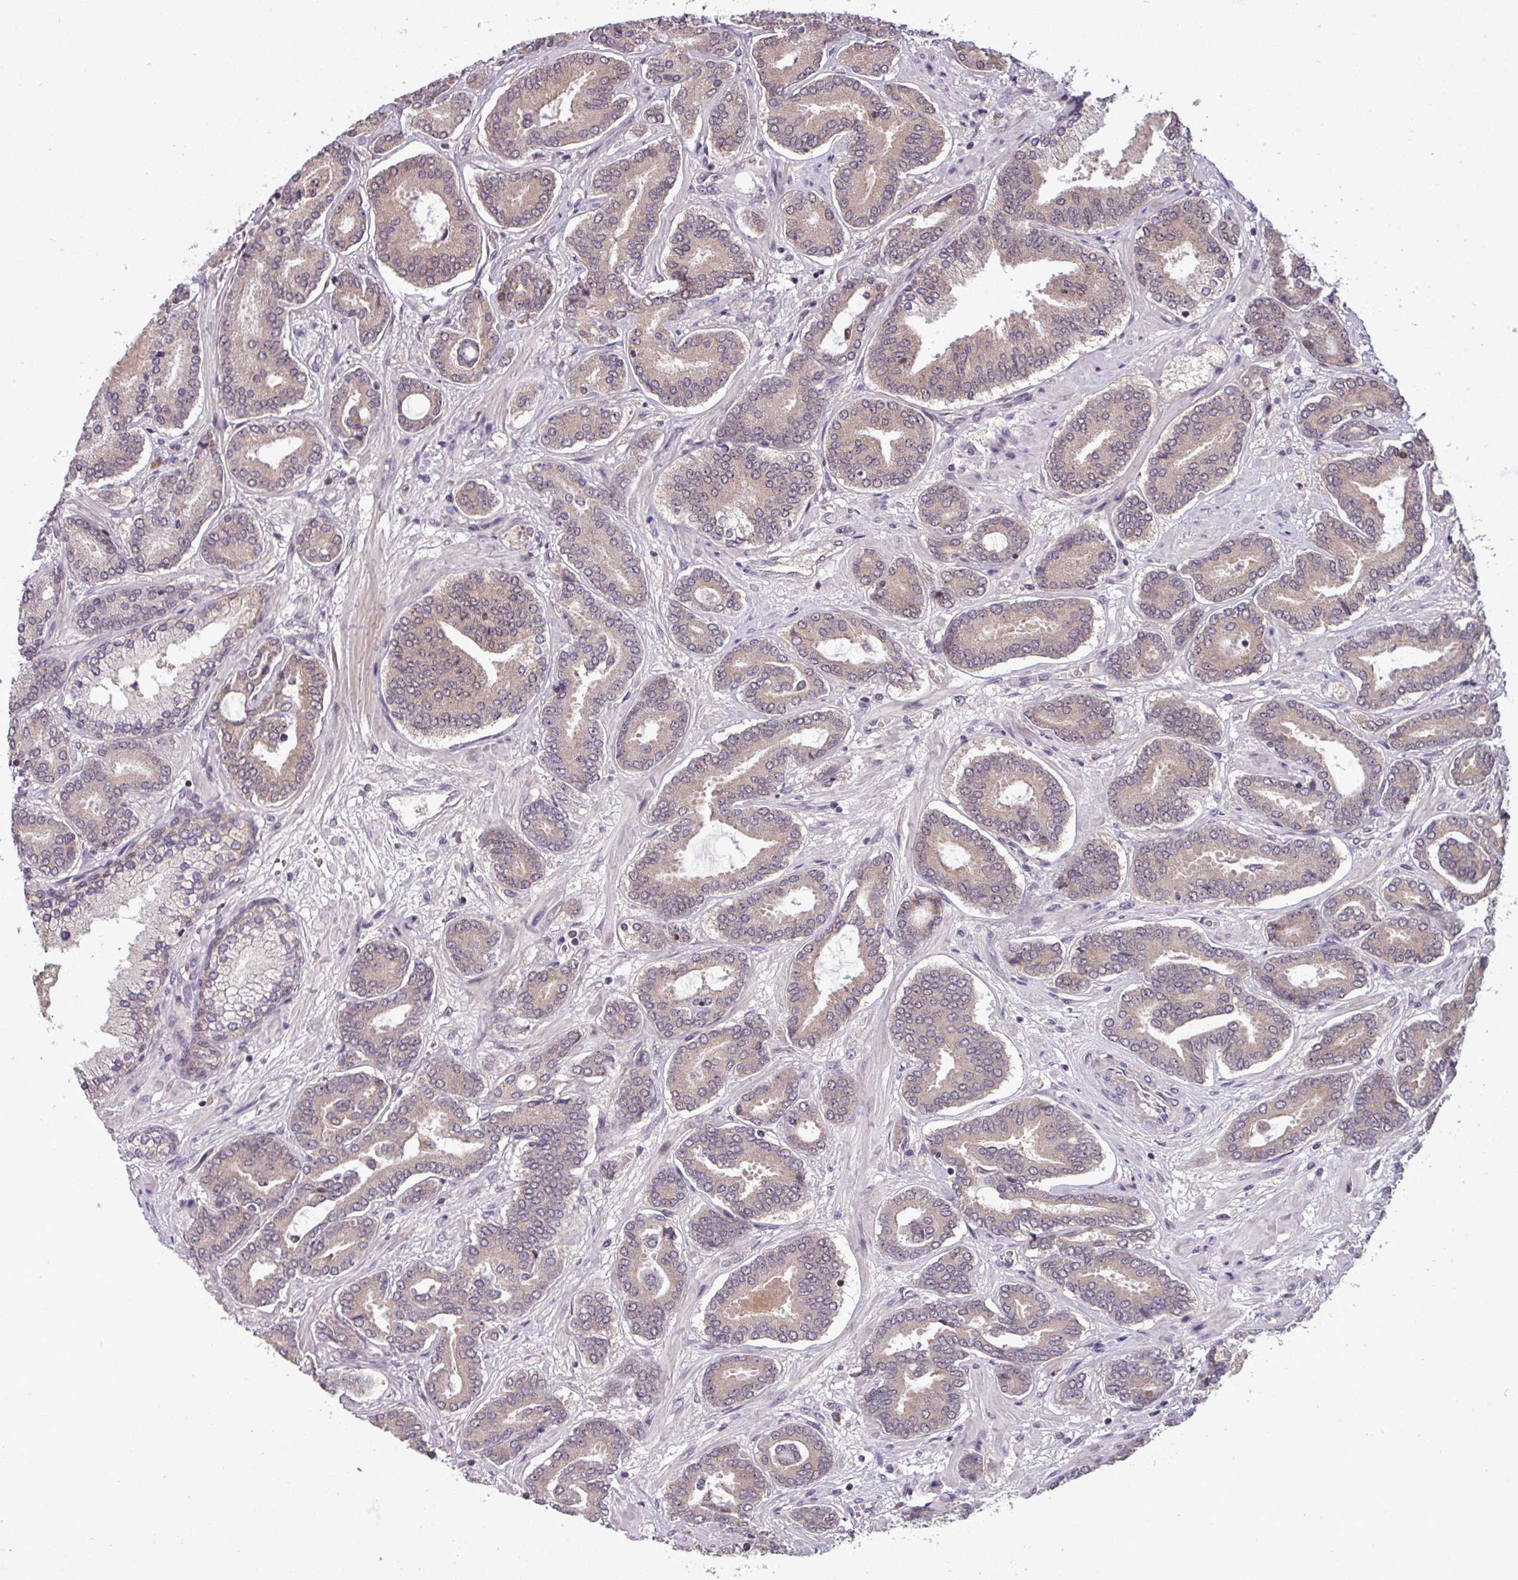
{"staining": {"intensity": "weak", "quantity": "25%-75%", "location": "cytoplasmic/membranous"}, "tissue": "prostate cancer", "cell_type": "Tumor cells", "image_type": "cancer", "snomed": [{"axis": "morphology", "description": "Adenocarcinoma, Low grade"}, {"axis": "topography", "description": "Prostate and seminal vesicle, NOS"}], "caption": "Protein staining reveals weak cytoplasmic/membranous positivity in about 25%-75% of tumor cells in prostate adenocarcinoma (low-grade).", "gene": "NOB1", "patient": {"sex": "male", "age": 61}}